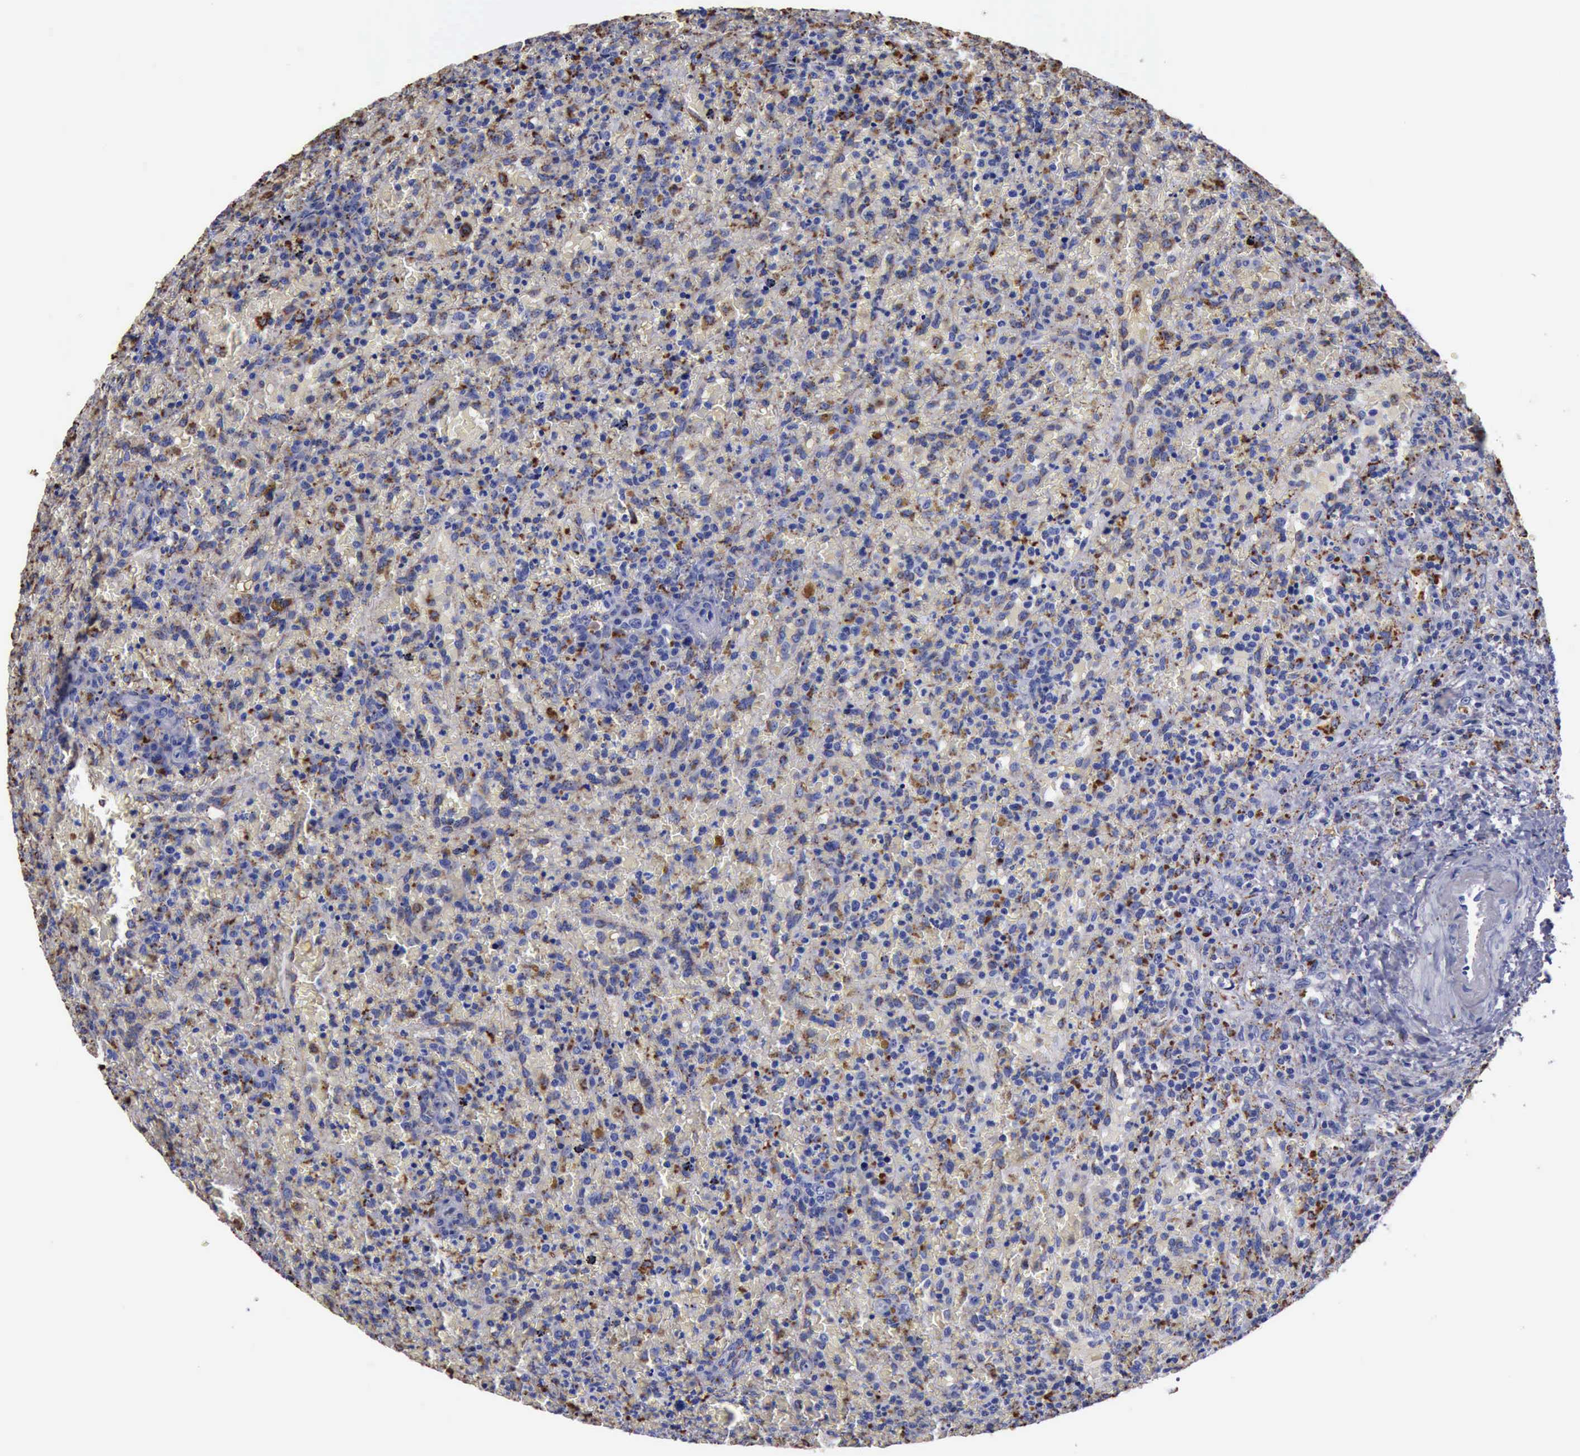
{"staining": {"intensity": "strong", "quantity": "<25%", "location": "cytoplasmic/membranous,nuclear"}, "tissue": "lymphoma", "cell_type": "Tumor cells", "image_type": "cancer", "snomed": [{"axis": "morphology", "description": "Malignant lymphoma, non-Hodgkin's type, High grade"}, {"axis": "topography", "description": "Spleen"}, {"axis": "topography", "description": "Lymph node"}], "caption": "The photomicrograph shows a brown stain indicating the presence of a protein in the cytoplasmic/membranous and nuclear of tumor cells in malignant lymphoma, non-Hodgkin's type (high-grade). (Brightfield microscopy of DAB IHC at high magnification).", "gene": "CTSD", "patient": {"sex": "female", "age": 70}}